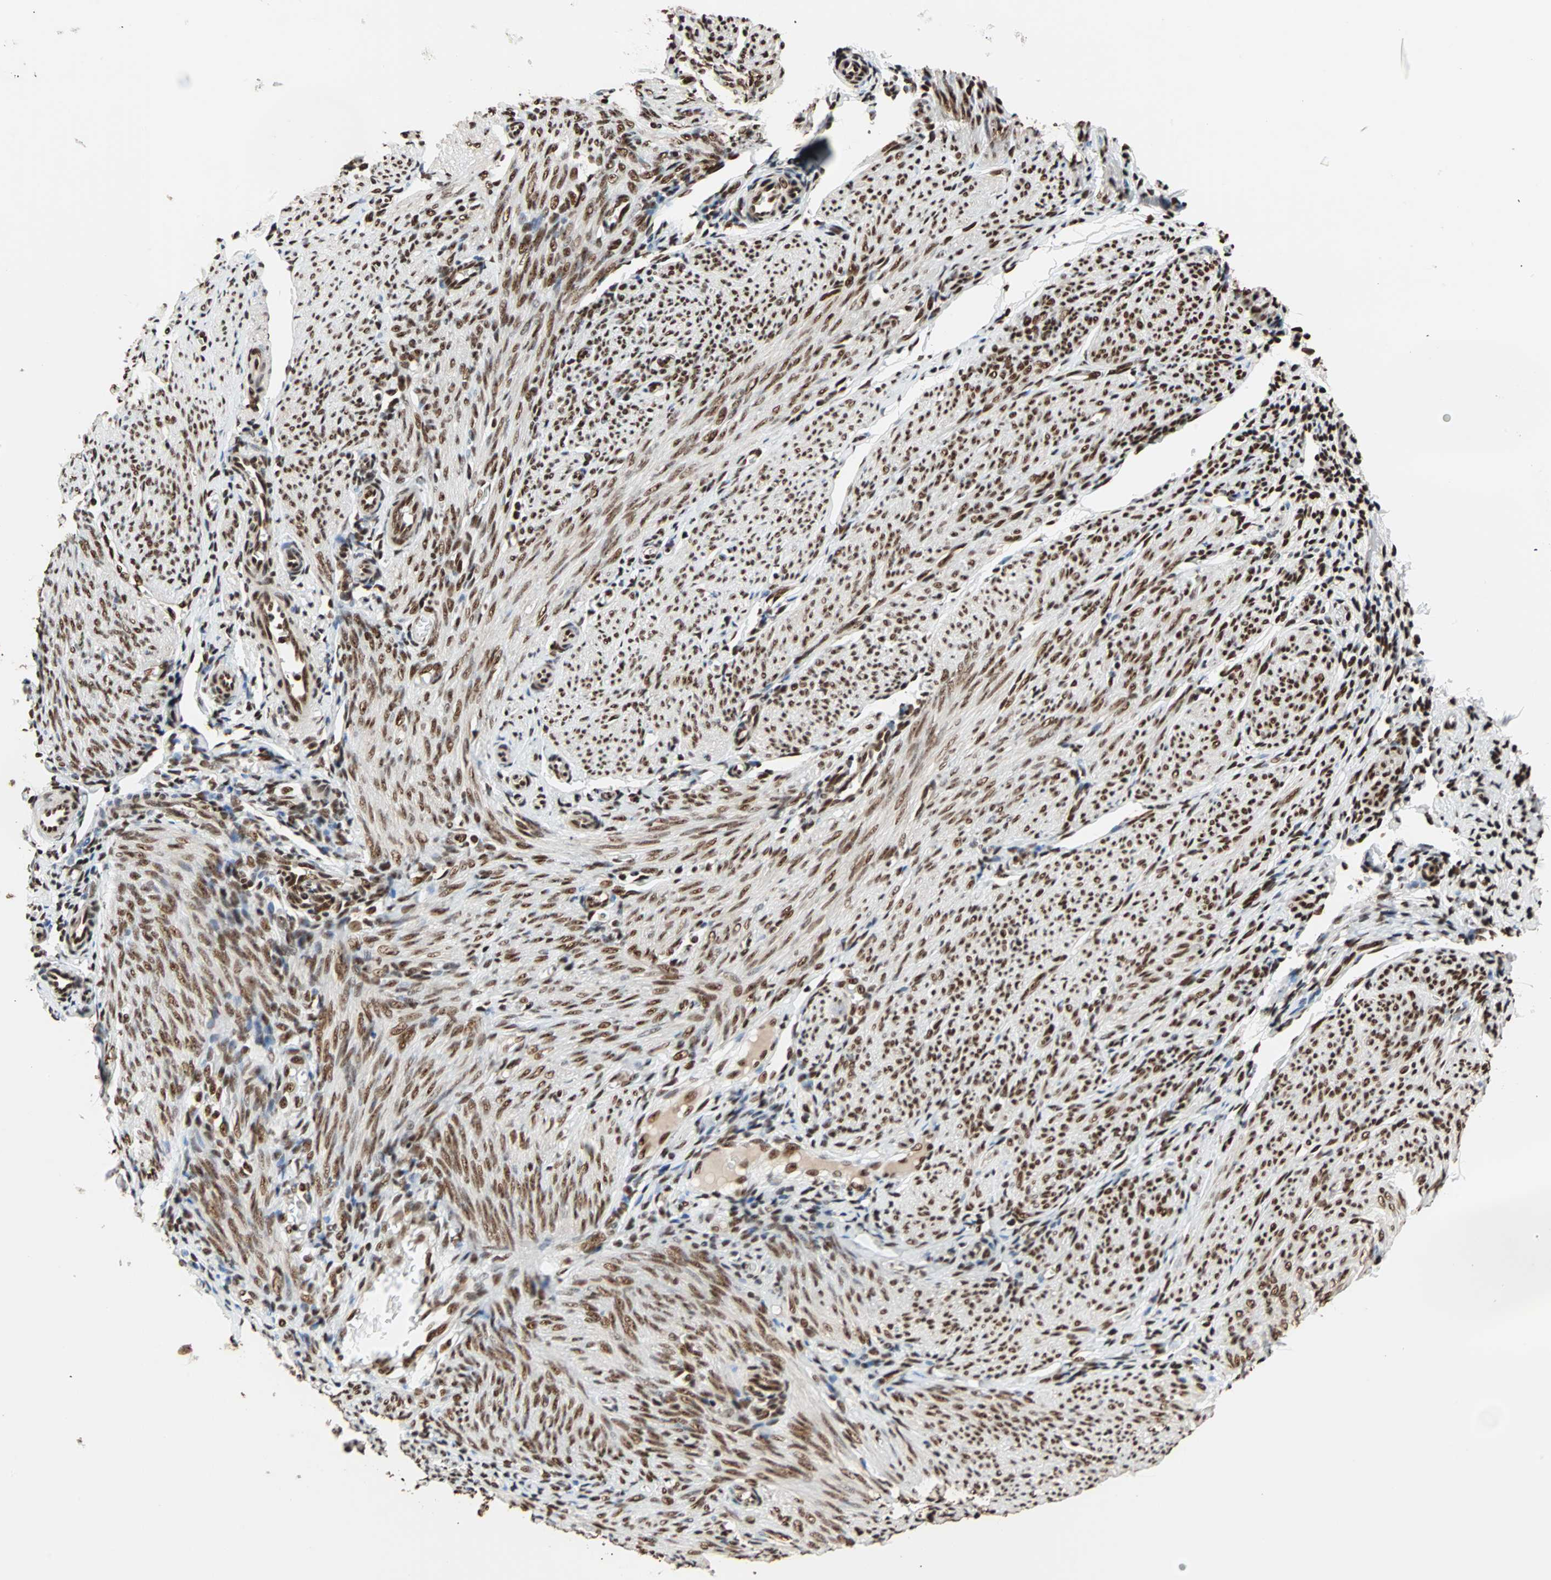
{"staining": {"intensity": "strong", "quantity": ">75%", "location": "nuclear"}, "tissue": "endometrium", "cell_type": "Cells in endometrial stroma", "image_type": "normal", "snomed": [{"axis": "morphology", "description": "Normal tissue, NOS"}, {"axis": "topography", "description": "Endometrium"}], "caption": "This photomicrograph exhibits immunohistochemistry (IHC) staining of normal human endometrium, with high strong nuclear positivity in approximately >75% of cells in endometrial stroma.", "gene": "ILF2", "patient": {"sex": "female", "age": 61}}